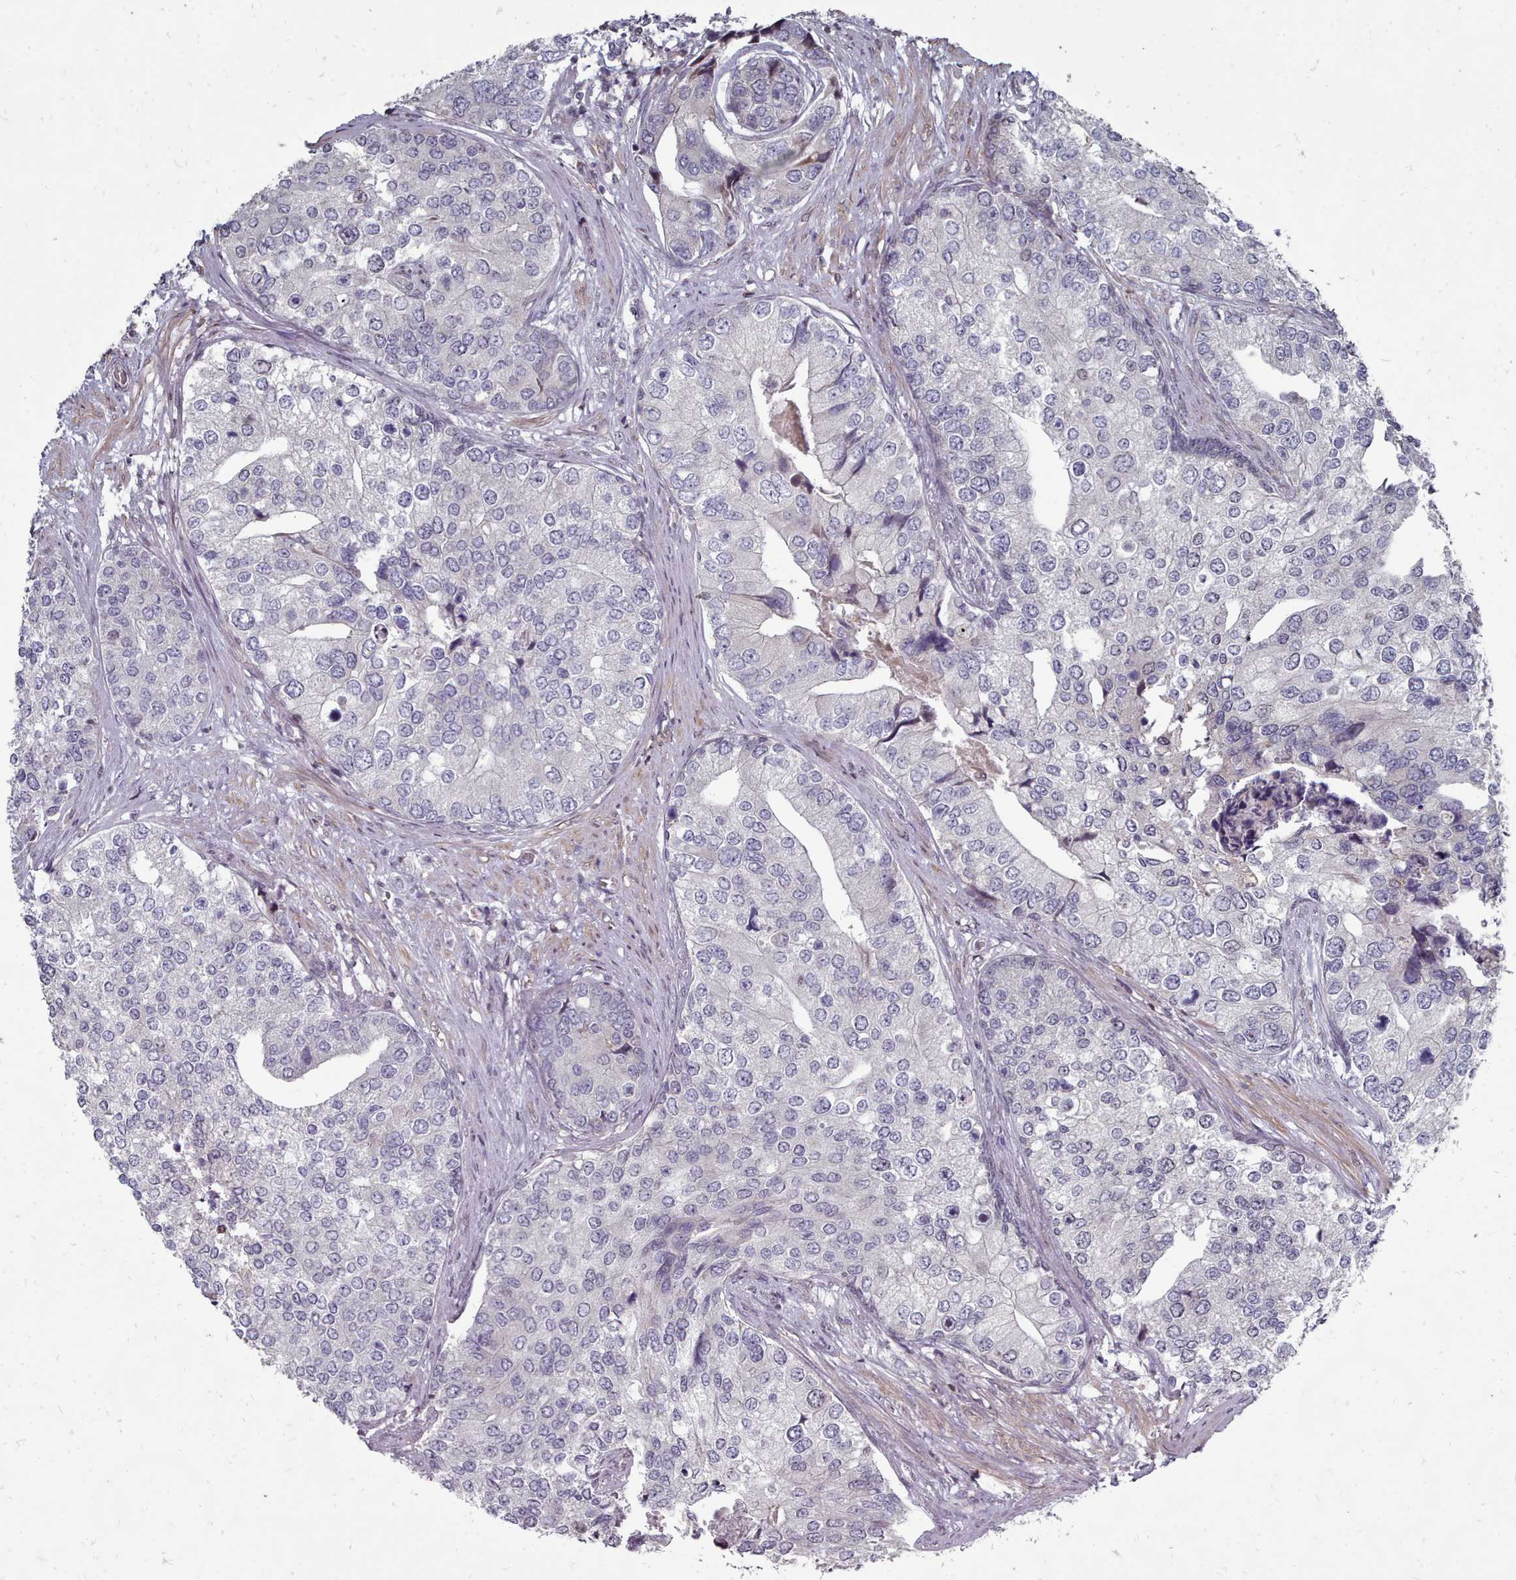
{"staining": {"intensity": "negative", "quantity": "none", "location": "none"}, "tissue": "prostate cancer", "cell_type": "Tumor cells", "image_type": "cancer", "snomed": [{"axis": "morphology", "description": "Adenocarcinoma, High grade"}, {"axis": "topography", "description": "Prostate"}], "caption": "A micrograph of prostate cancer (high-grade adenocarcinoma) stained for a protein shows no brown staining in tumor cells.", "gene": "ACKR3", "patient": {"sex": "male", "age": 62}}